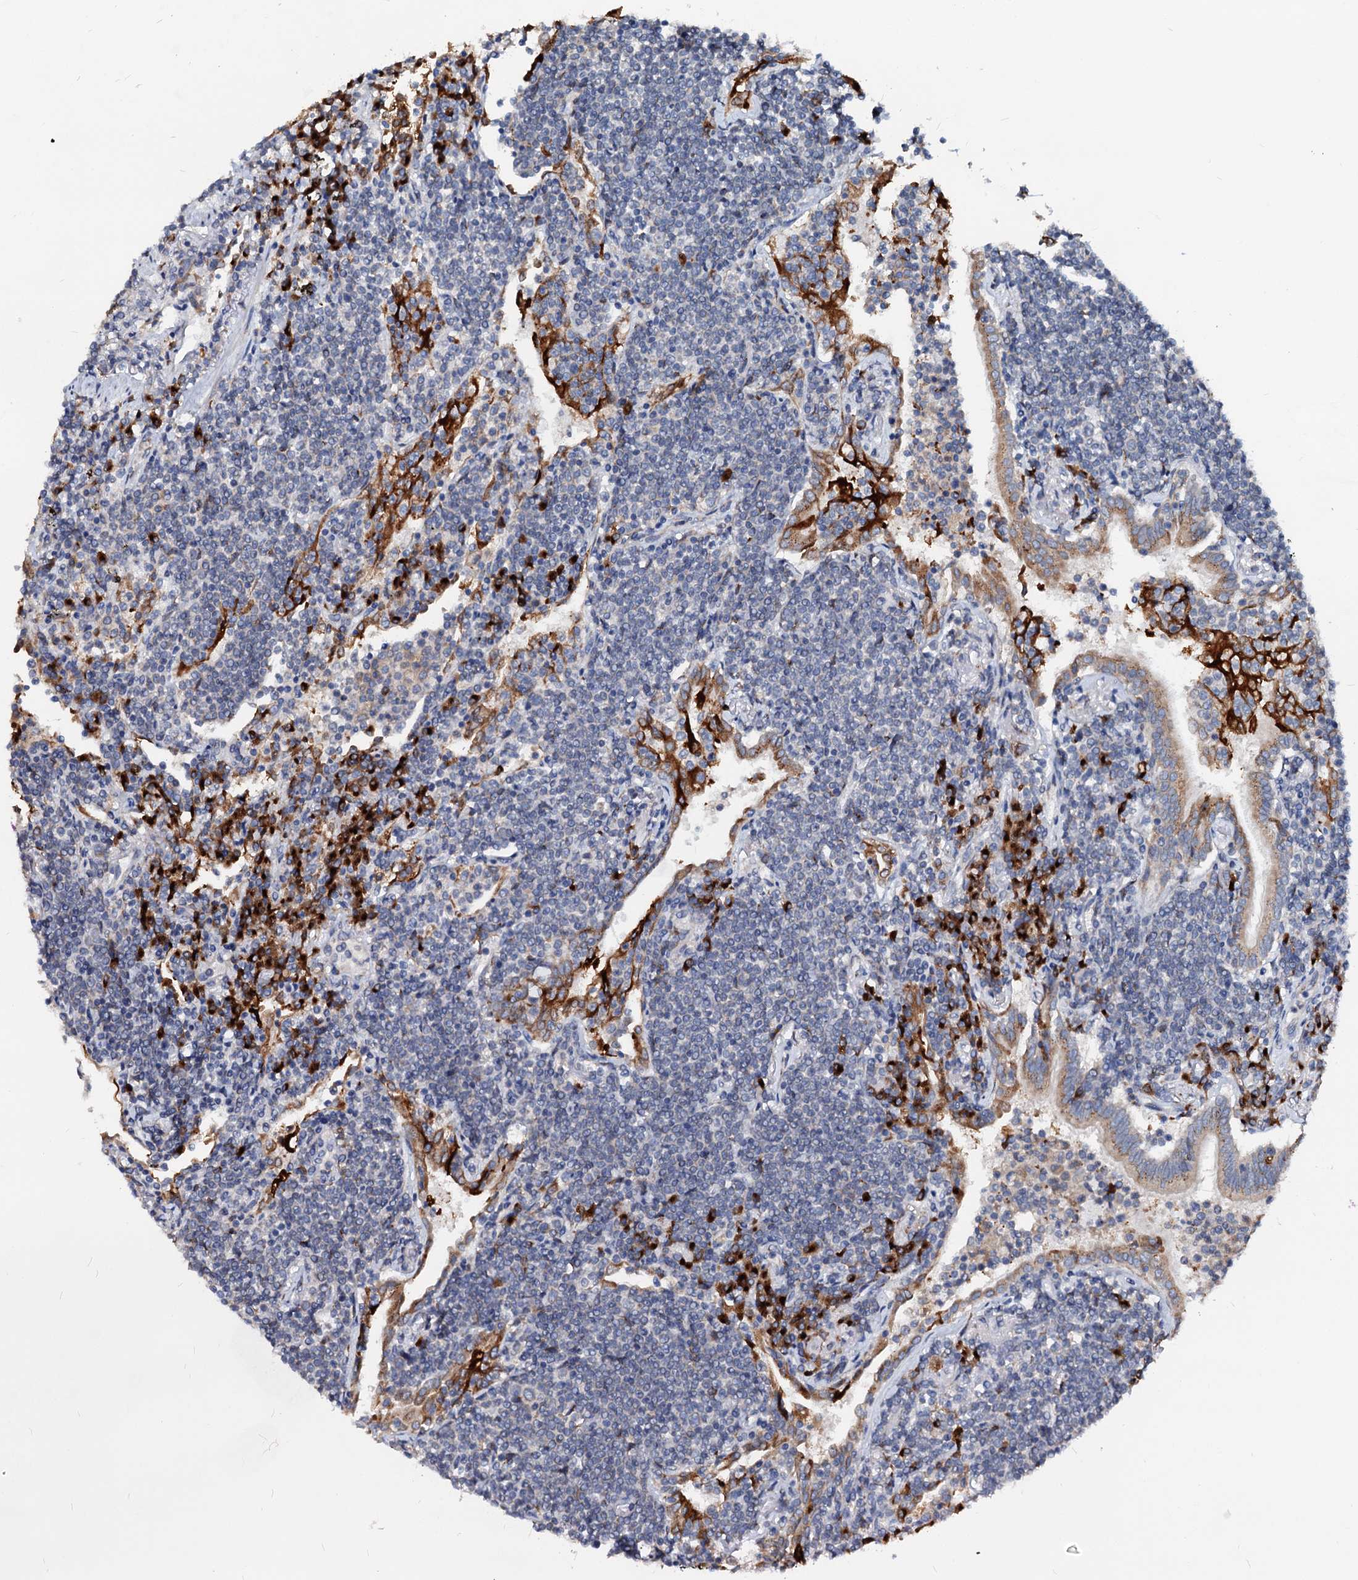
{"staining": {"intensity": "negative", "quantity": "none", "location": "none"}, "tissue": "lymphoma", "cell_type": "Tumor cells", "image_type": "cancer", "snomed": [{"axis": "morphology", "description": "Malignant lymphoma, non-Hodgkin's type, Low grade"}, {"axis": "topography", "description": "Lung"}], "caption": "Low-grade malignant lymphoma, non-Hodgkin's type stained for a protein using IHC shows no staining tumor cells.", "gene": "LMAN1", "patient": {"sex": "female", "age": 71}}